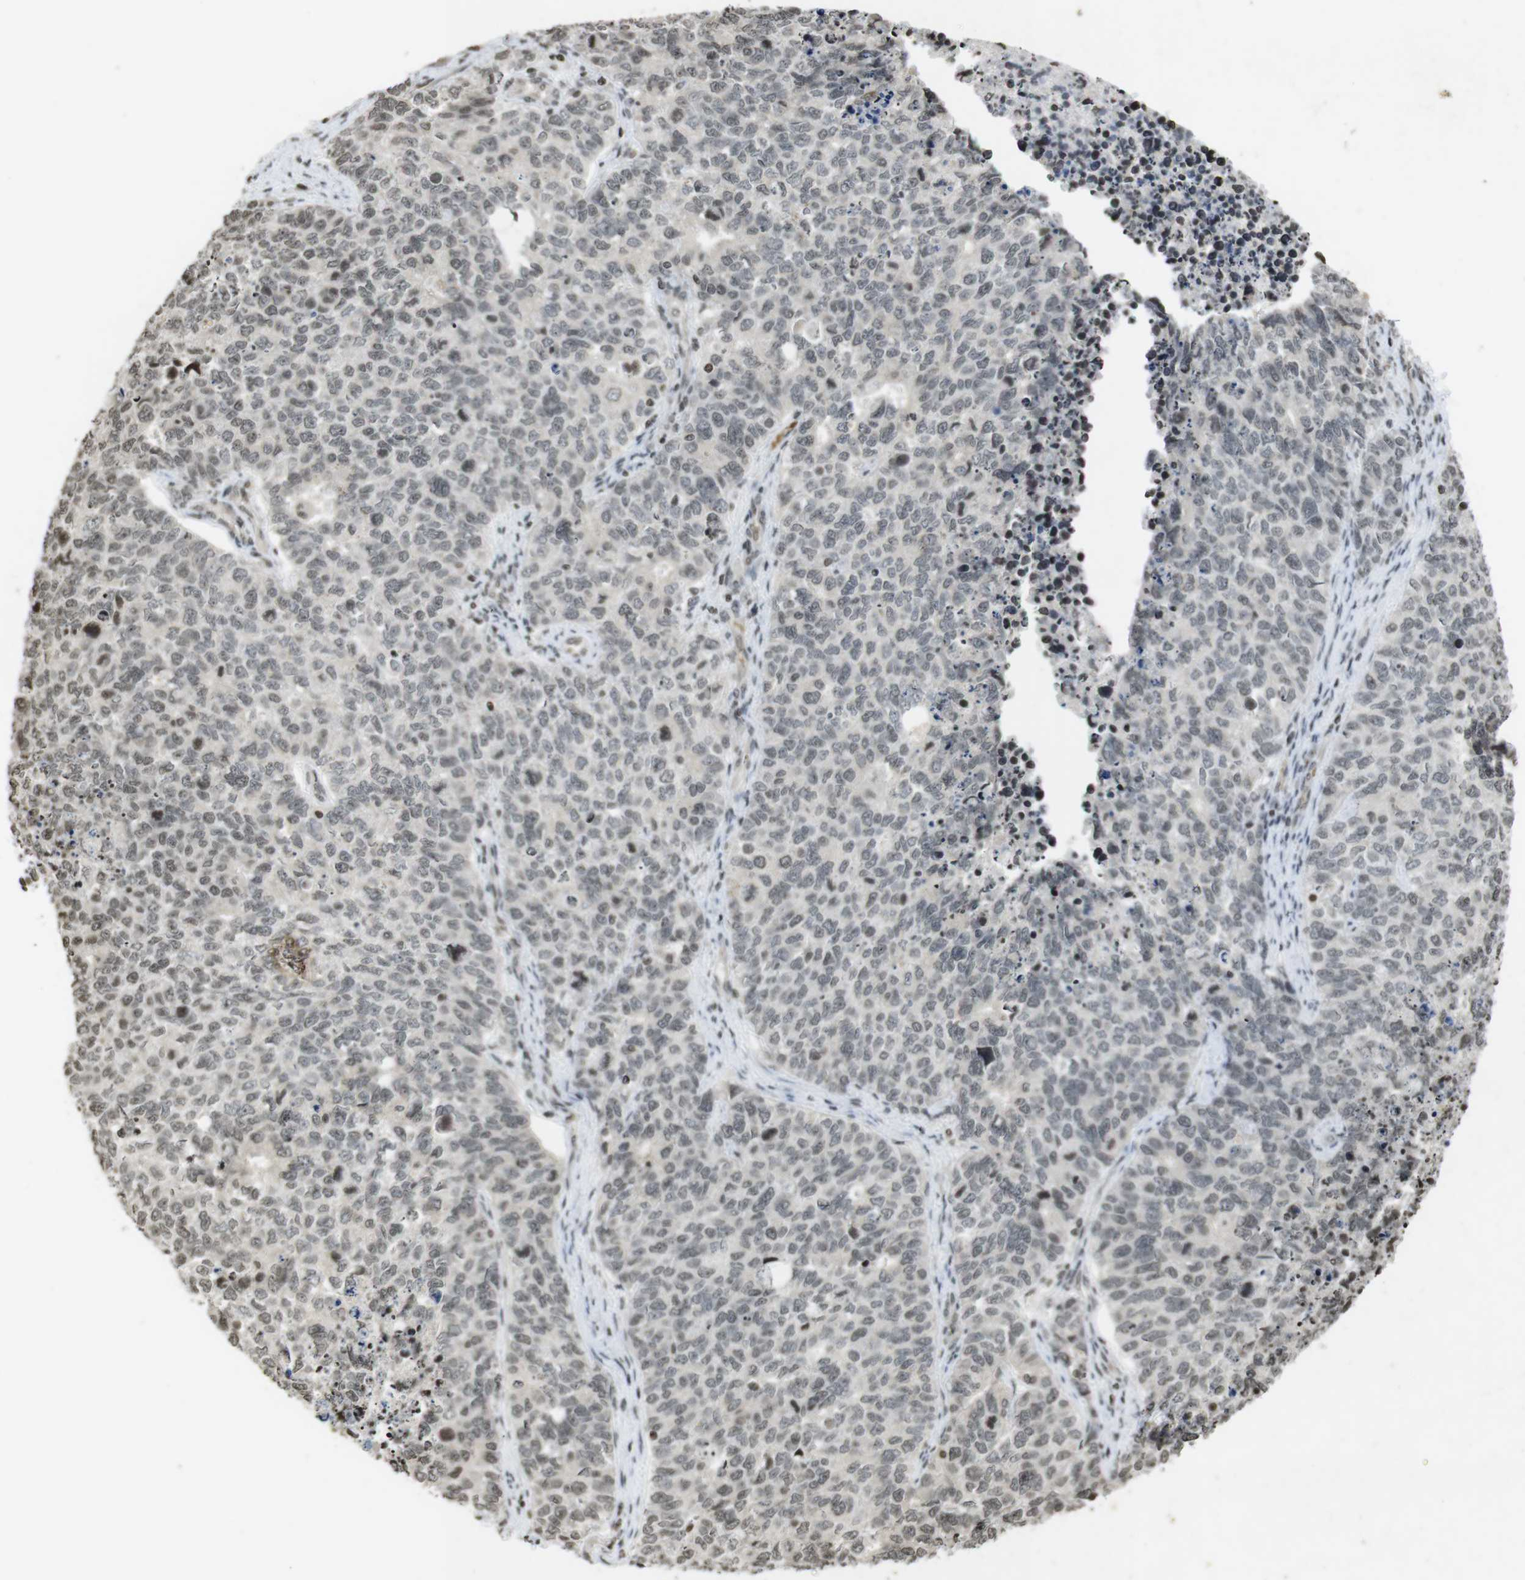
{"staining": {"intensity": "negative", "quantity": "none", "location": "none"}, "tissue": "cervical cancer", "cell_type": "Tumor cells", "image_type": "cancer", "snomed": [{"axis": "morphology", "description": "Squamous cell carcinoma, NOS"}, {"axis": "topography", "description": "Cervix"}], "caption": "High magnification brightfield microscopy of squamous cell carcinoma (cervical) stained with DAB (3,3'-diaminobenzidine) (brown) and counterstained with hematoxylin (blue): tumor cells show no significant expression. (Brightfield microscopy of DAB (3,3'-diaminobenzidine) immunohistochemistry (IHC) at high magnification).", "gene": "FOXA3", "patient": {"sex": "female", "age": 63}}